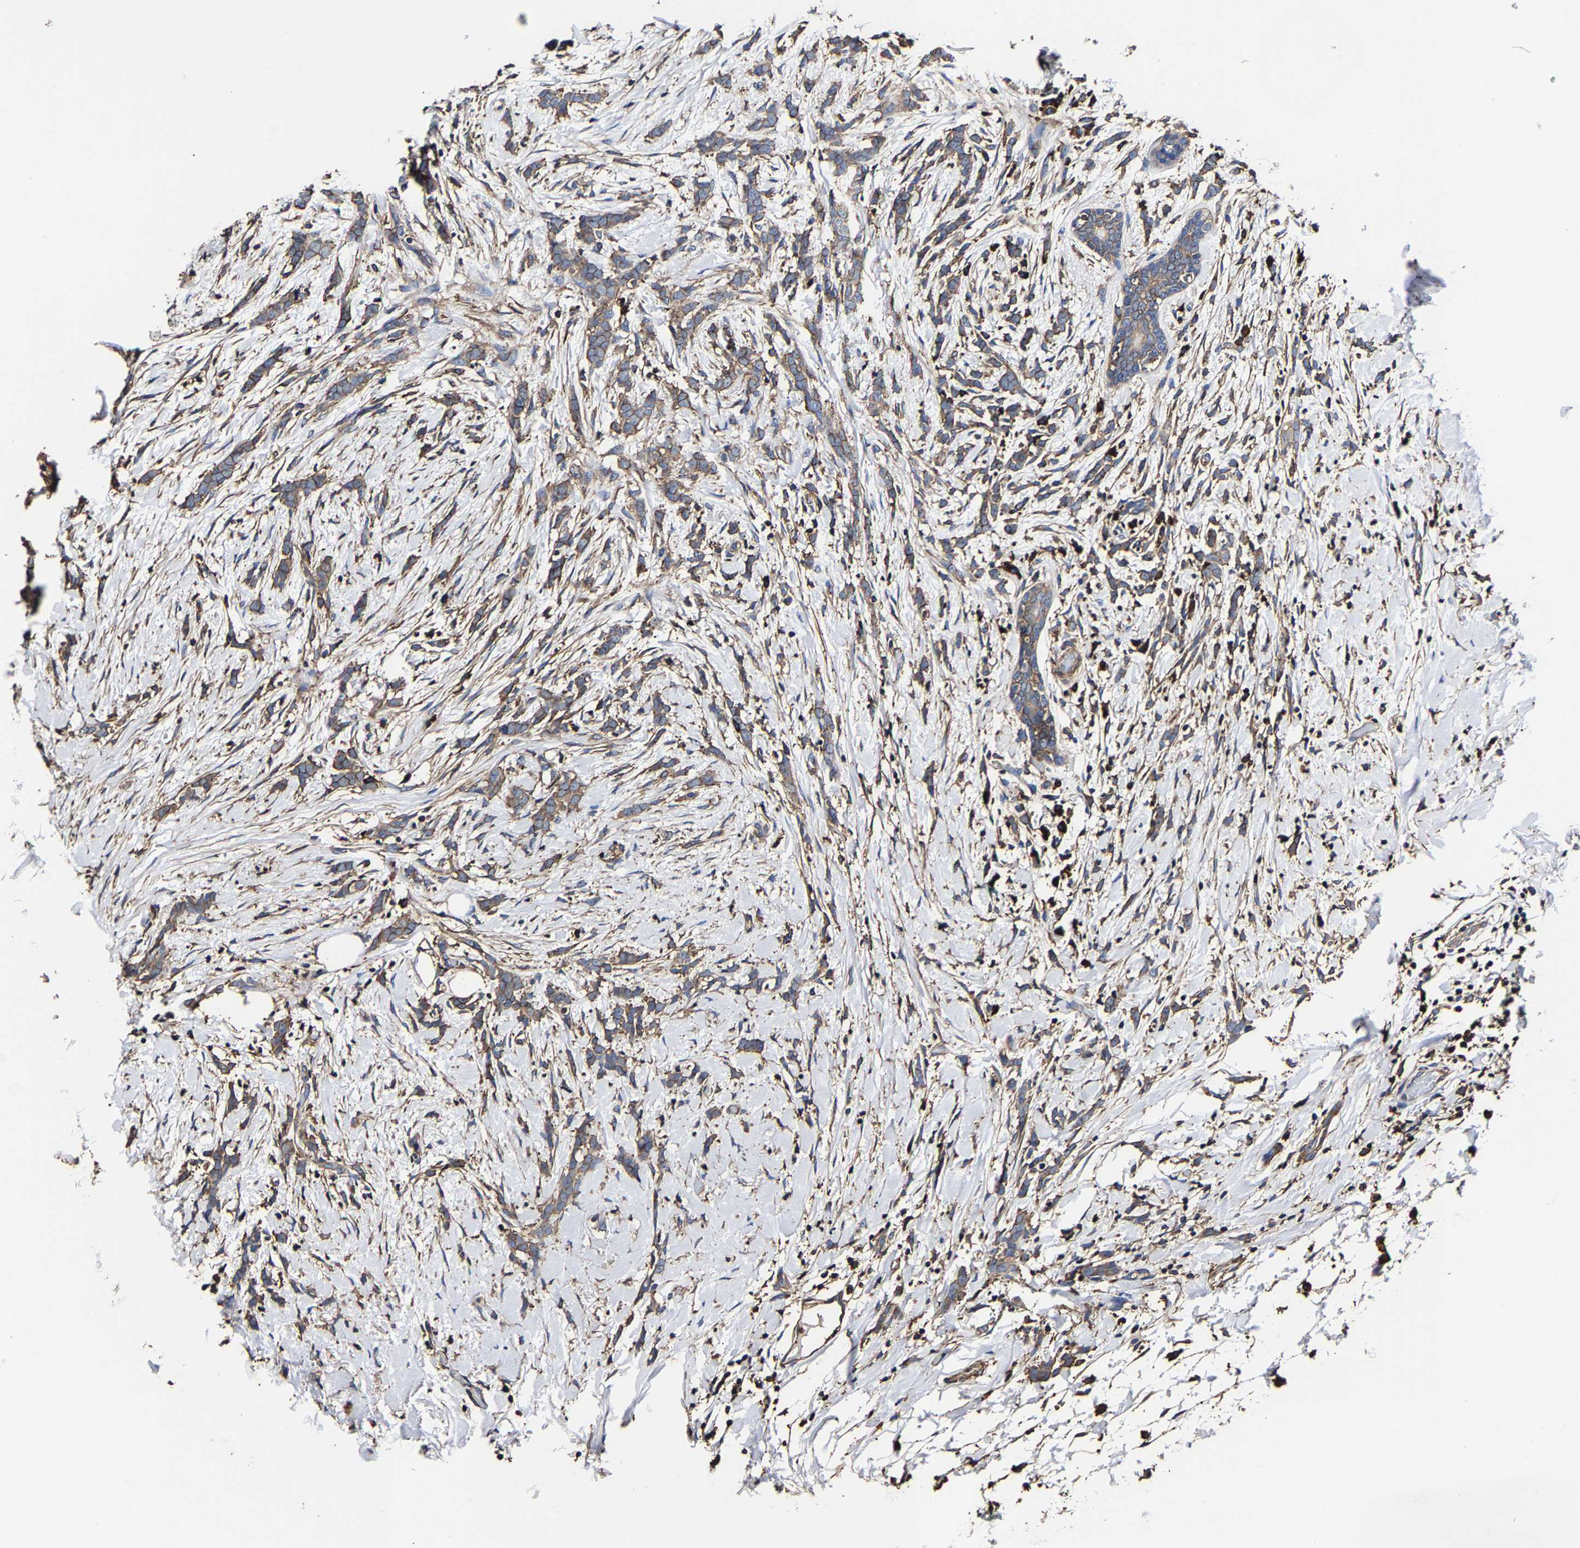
{"staining": {"intensity": "weak", "quantity": ">75%", "location": "cytoplasmic/membranous"}, "tissue": "breast cancer", "cell_type": "Tumor cells", "image_type": "cancer", "snomed": [{"axis": "morphology", "description": "Lobular carcinoma, in situ"}, {"axis": "morphology", "description": "Lobular carcinoma"}, {"axis": "topography", "description": "Breast"}], "caption": "A micrograph of breast cancer stained for a protein reveals weak cytoplasmic/membranous brown staining in tumor cells.", "gene": "SSH3", "patient": {"sex": "female", "age": 41}}